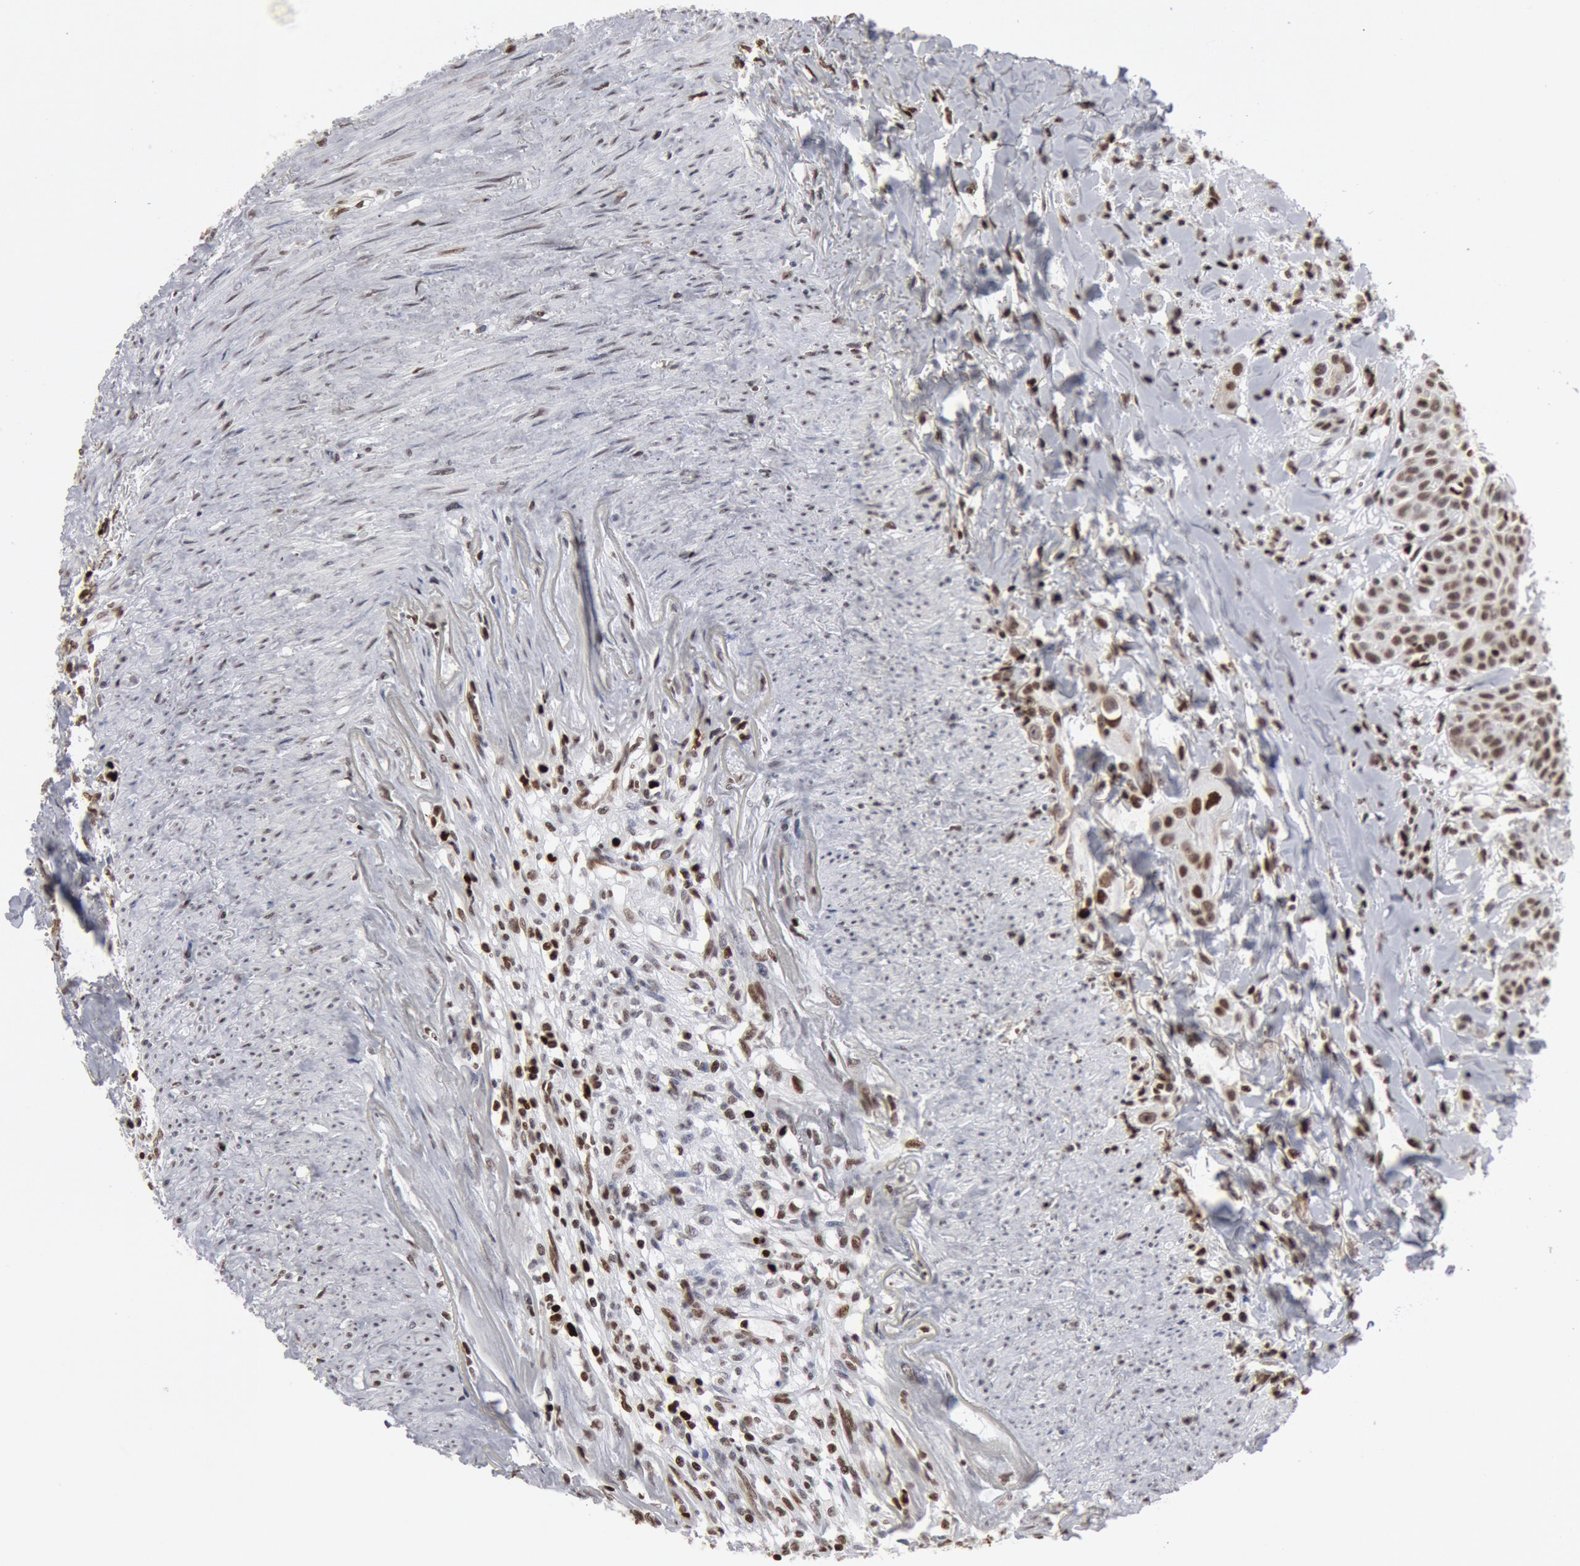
{"staining": {"intensity": "moderate", "quantity": "25%-75%", "location": "nuclear"}, "tissue": "head and neck cancer", "cell_type": "Tumor cells", "image_type": "cancer", "snomed": [{"axis": "morphology", "description": "Squamous cell carcinoma, NOS"}, {"axis": "morphology", "description": "Squamous cell carcinoma, metastatic, NOS"}, {"axis": "topography", "description": "Lymph node"}, {"axis": "topography", "description": "Salivary gland"}, {"axis": "topography", "description": "Head-Neck"}], "caption": "A medium amount of moderate nuclear positivity is identified in approximately 25%-75% of tumor cells in head and neck metastatic squamous cell carcinoma tissue.", "gene": "SUB1", "patient": {"sex": "female", "age": 74}}